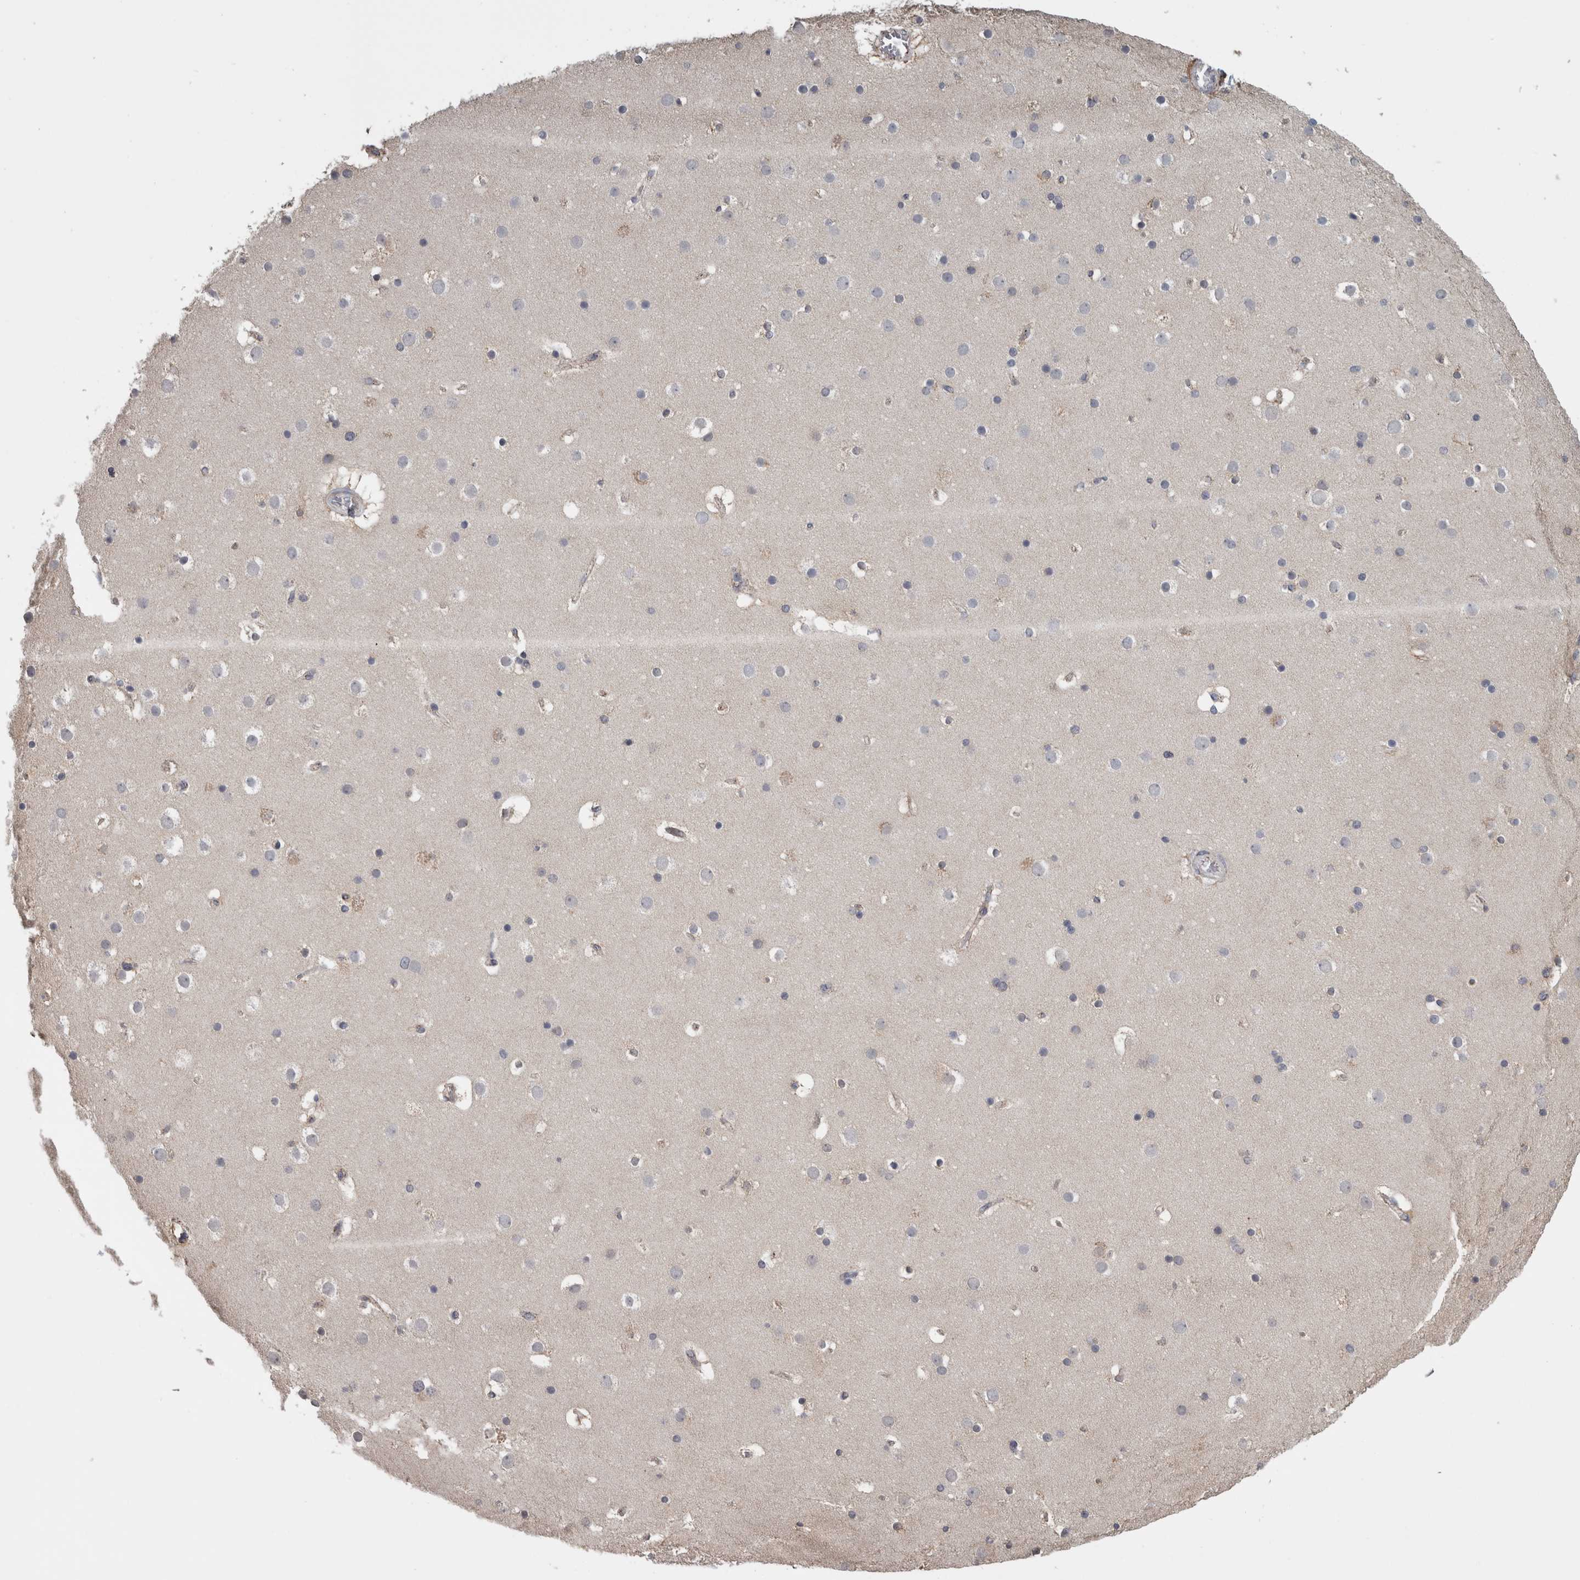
{"staining": {"intensity": "weak", "quantity": "25%-75%", "location": "cytoplasmic/membranous"}, "tissue": "cerebral cortex", "cell_type": "Endothelial cells", "image_type": "normal", "snomed": [{"axis": "morphology", "description": "Normal tissue, NOS"}, {"axis": "topography", "description": "Cerebral cortex"}], "caption": "The histopathology image displays staining of benign cerebral cortex, revealing weak cytoplasmic/membranous protein positivity (brown color) within endothelial cells. (DAB = brown stain, brightfield microscopy at high magnification).", "gene": "TCAP", "patient": {"sex": "male", "age": 57}}